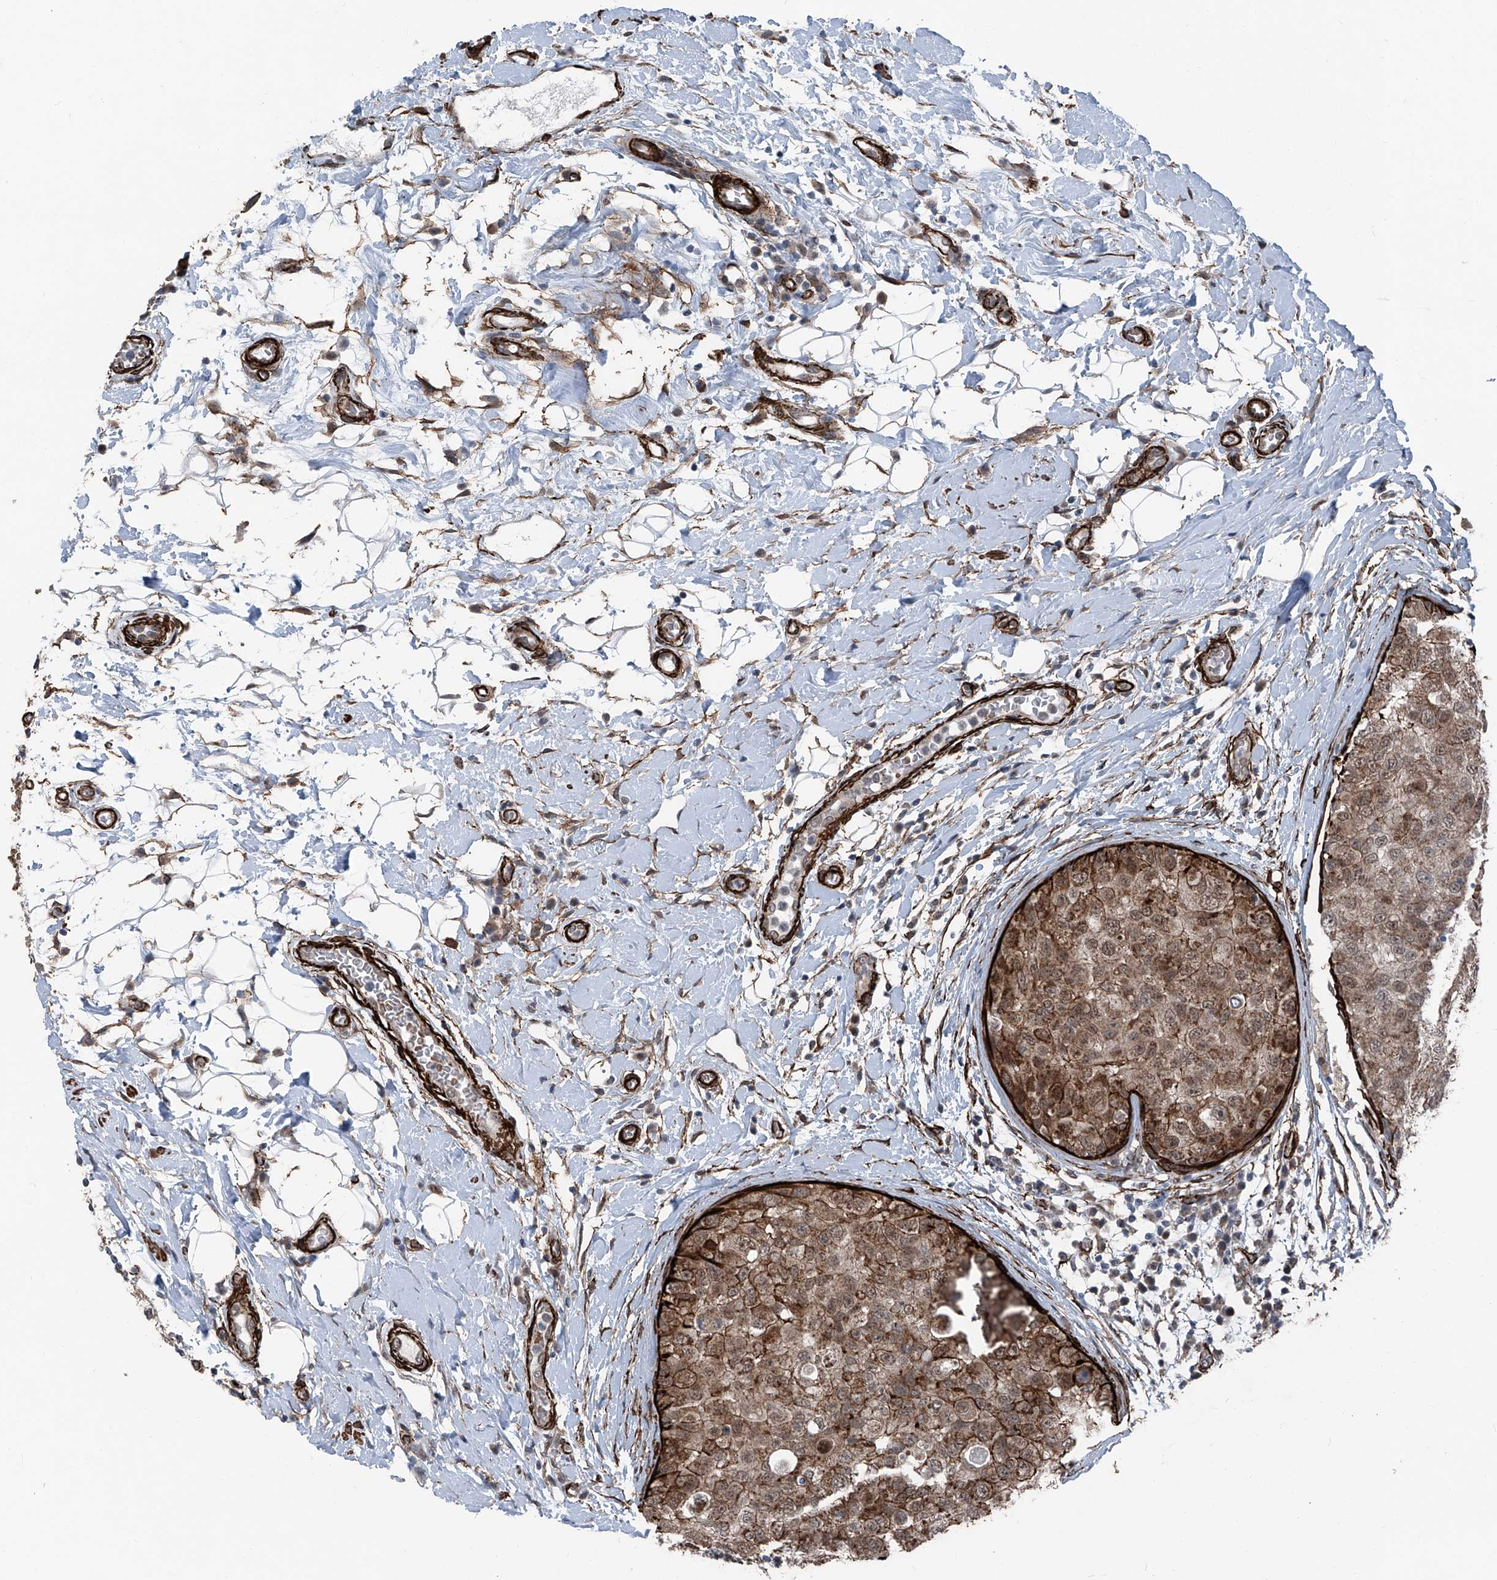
{"staining": {"intensity": "moderate", "quantity": ">75%", "location": "cytoplasmic/membranous,nuclear"}, "tissue": "breast cancer", "cell_type": "Tumor cells", "image_type": "cancer", "snomed": [{"axis": "morphology", "description": "Duct carcinoma"}, {"axis": "topography", "description": "Breast"}], "caption": "About >75% of tumor cells in breast cancer (infiltrating ductal carcinoma) reveal moderate cytoplasmic/membranous and nuclear protein positivity as visualized by brown immunohistochemical staining.", "gene": "COA7", "patient": {"sex": "female", "age": 27}}